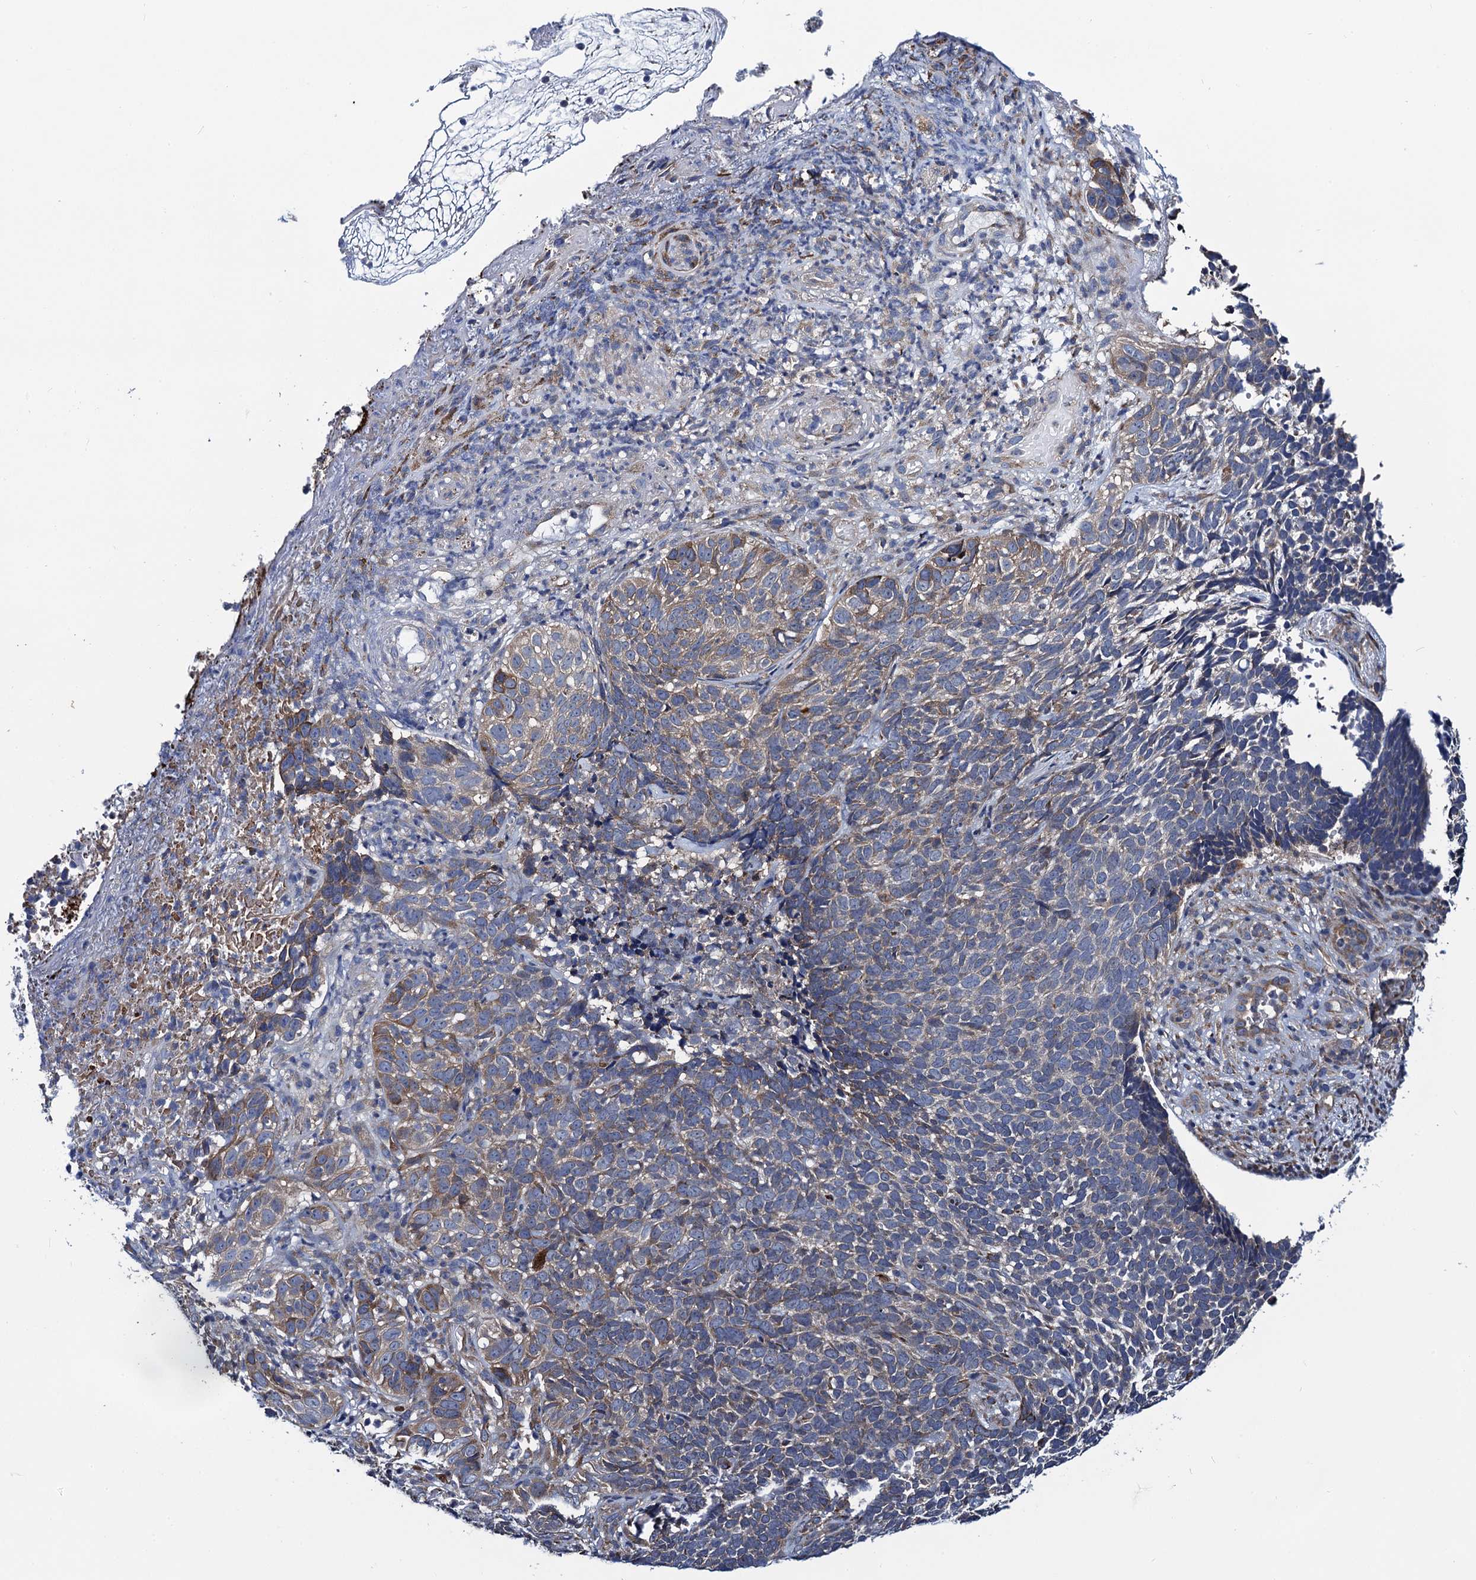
{"staining": {"intensity": "moderate", "quantity": "<25%", "location": "cytoplasmic/membranous"}, "tissue": "skin cancer", "cell_type": "Tumor cells", "image_type": "cancer", "snomed": [{"axis": "morphology", "description": "Basal cell carcinoma"}, {"axis": "topography", "description": "Skin"}], "caption": "The image displays a brown stain indicating the presence of a protein in the cytoplasmic/membranous of tumor cells in skin cancer.", "gene": "PGLS", "patient": {"sex": "female", "age": 84}}